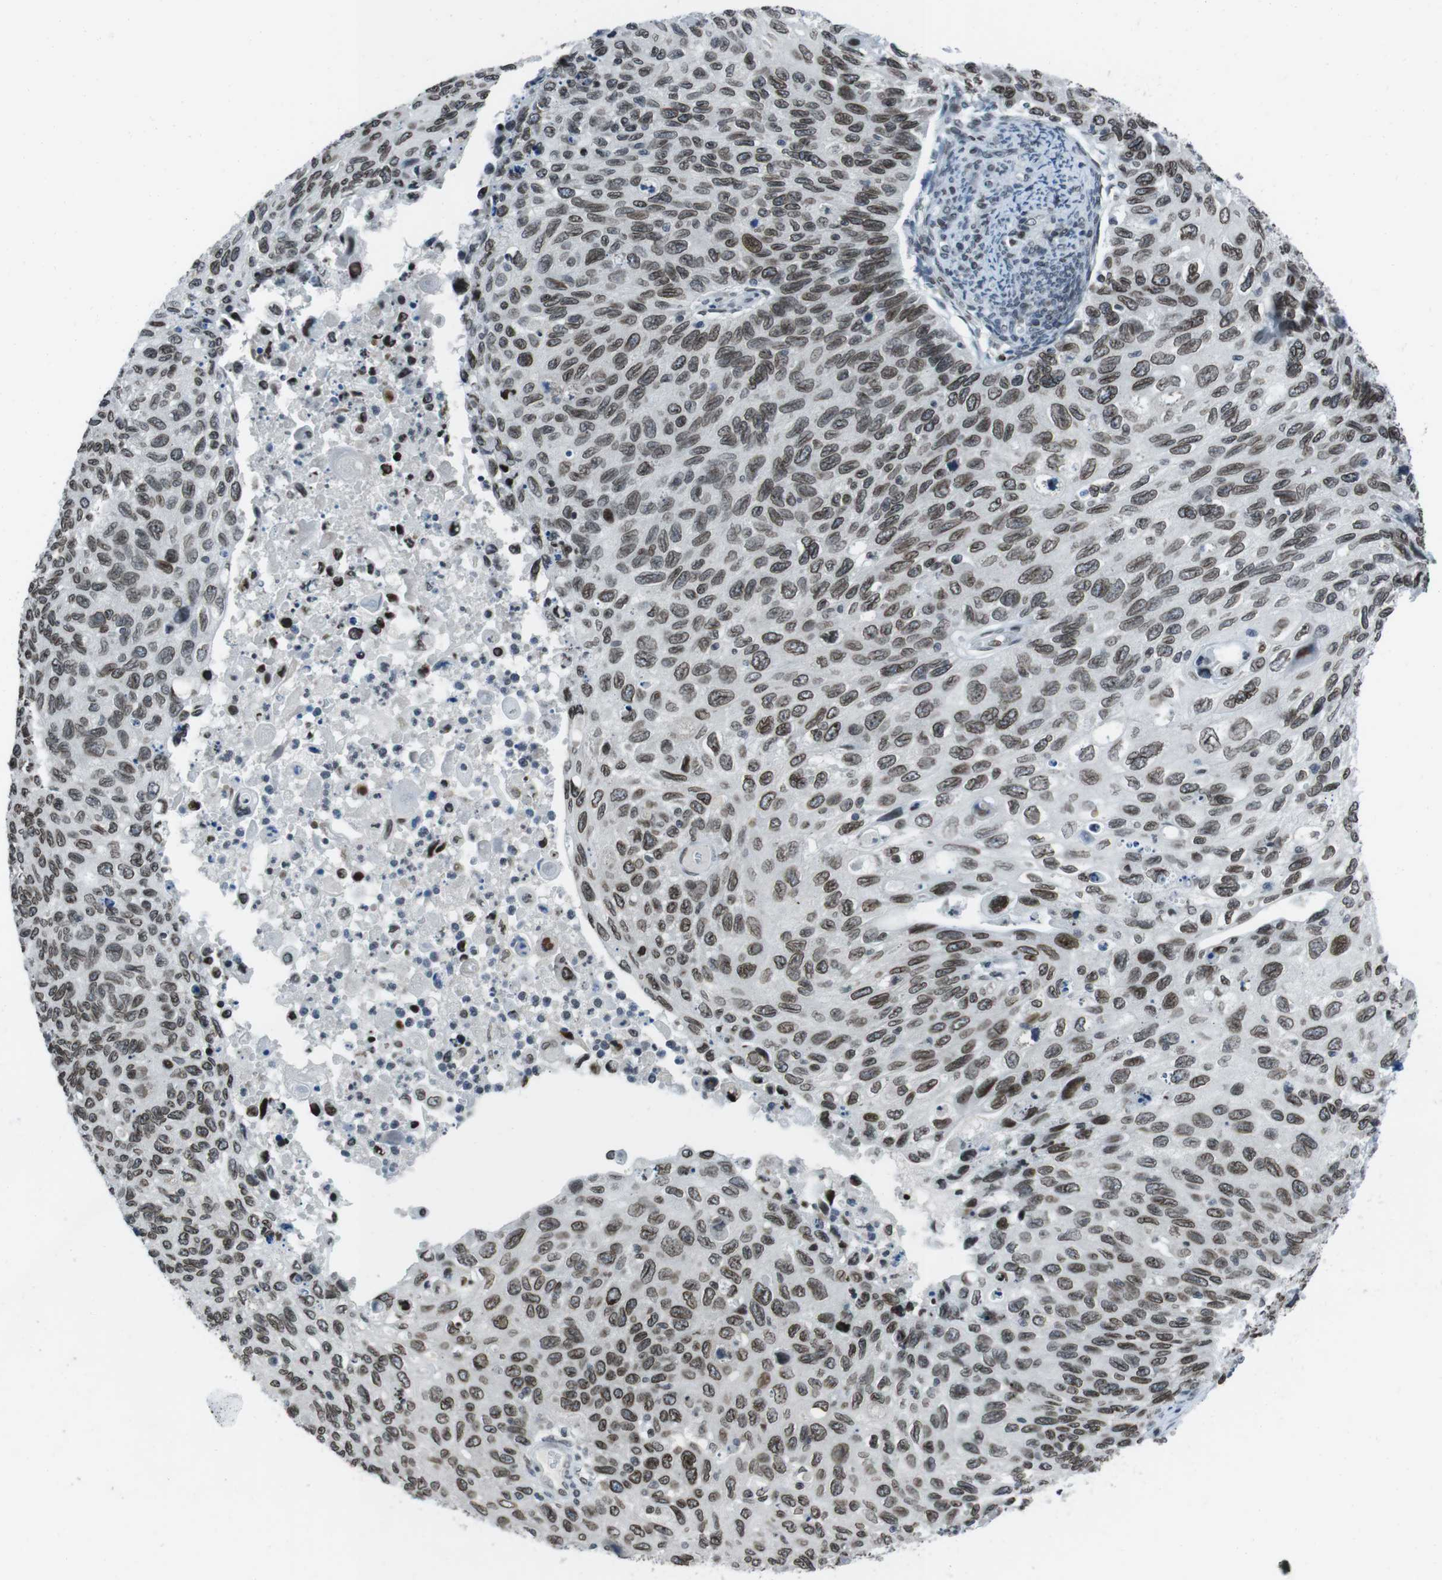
{"staining": {"intensity": "moderate", "quantity": ">75%", "location": "cytoplasmic/membranous,nuclear"}, "tissue": "cervical cancer", "cell_type": "Tumor cells", "image_type": "cancer", "snomed": [{"axis": "morphology", "description": "Squamous cell carcinoma, NOS"}, {"axis": "topography", "description": "Cervix"}], "caption": "High-power microscopy captured an immunohistochemistry (IHC) image of cervical cancer, revealing moderate cytoplasmic/membranous and nuclear expression in approximately >75% of tumor cells. The protein is stained brown, and the nuclei are stained in blue (DAB IHC with brightfield microscopy, high magnification).", "gene": "MAD1L1", "patient": {"sex": "female", "age": 70}}